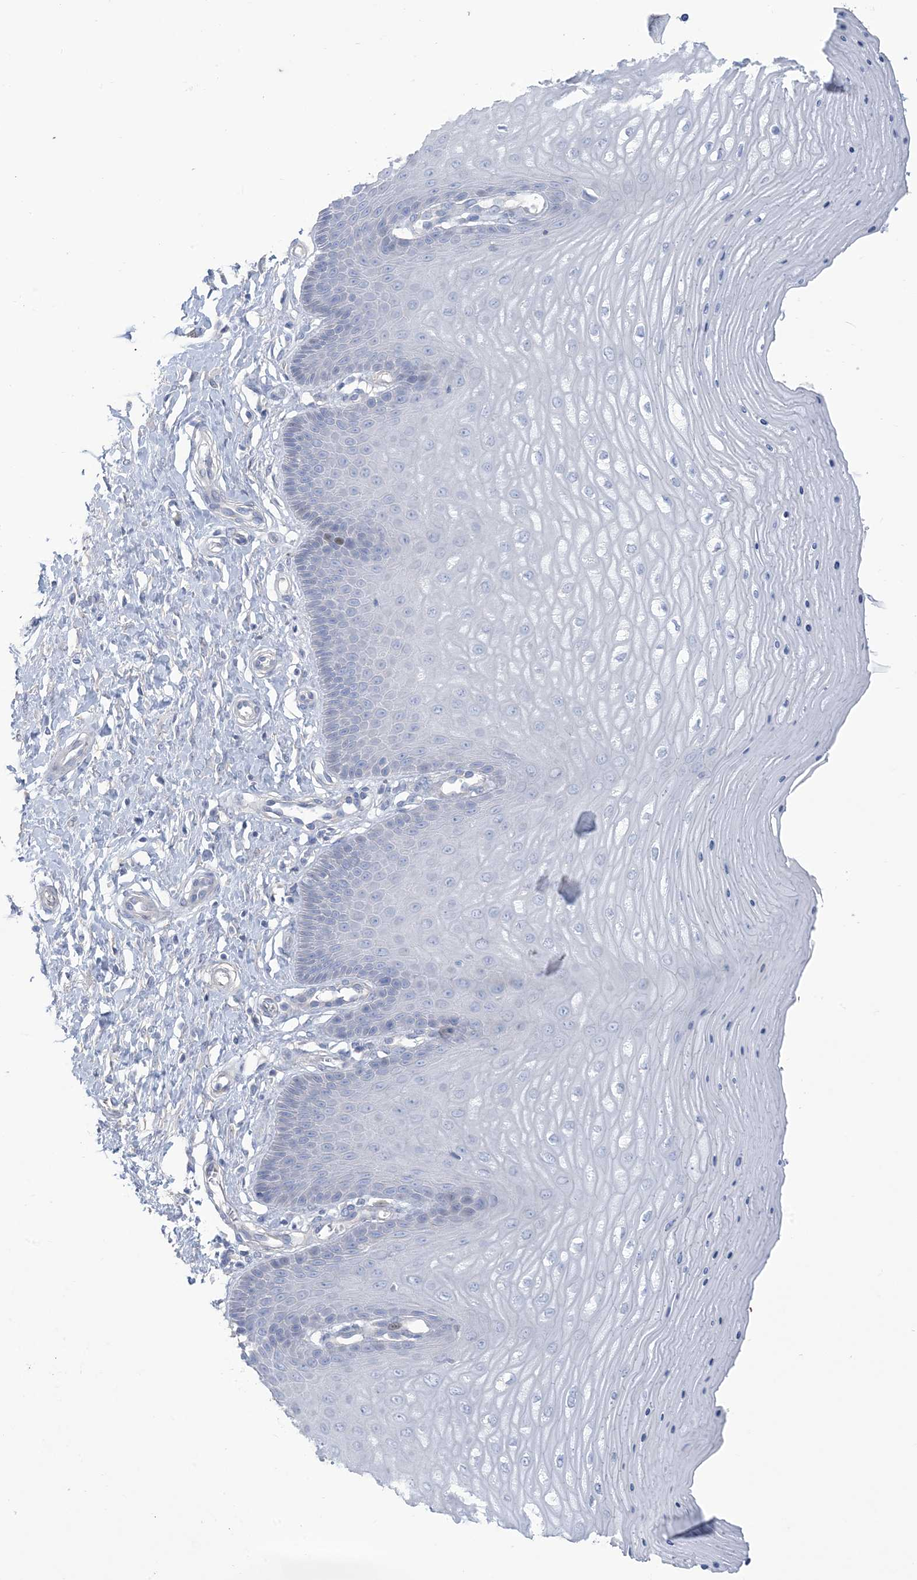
{"staining": {"intensity": "negative", "quantity": "none", "location": "none"}, "tissue": "cervix", "cell_type": "Glandular cells", "image_type": "normal", "snomed": [{"axis": "morphology", "description": "Normal tissue, NOS"}, {"axis": "topography", "description": "Cervix"}], "caption": "The immunohistochemistry (IHC) photomicrograph has no significant staining in glandular cells of cervix.", "gene": "MTHFD2L", "patient": {"sex": "female", "age": 55}}